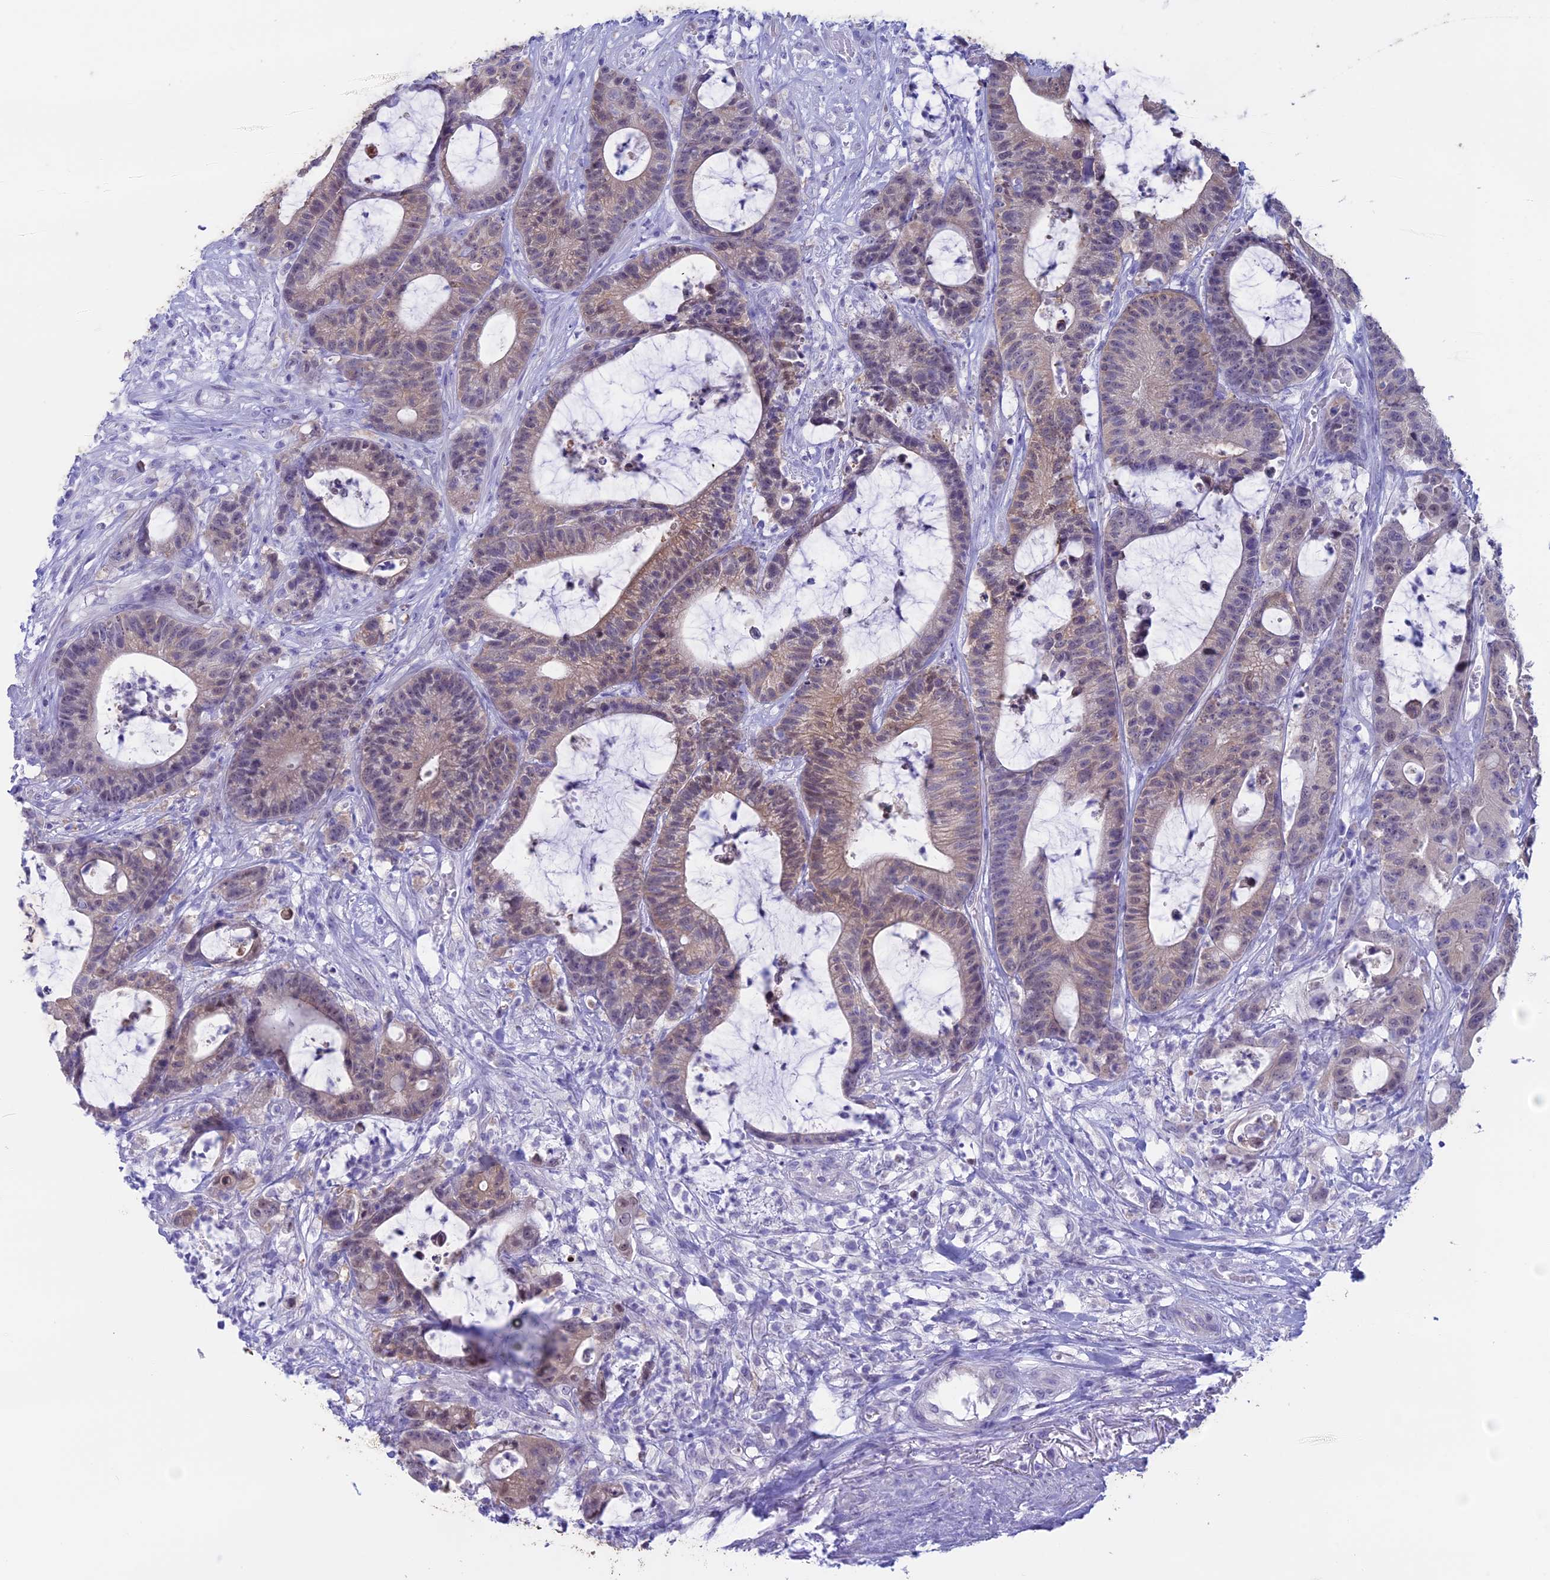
{"staining": {"intensity": "weak", "quantity": "25%-75%", "location": "cytoplasmic/membranous"}, "tissue": "colorectal cancer", "cell_type": "Tumor cells", "image_type": "cancer", "snomed": [{"axis": "morphology", "description": "Adenocarcinoma, NOS"}, {"axis": "topography", "description": "Colon"}], "caption": "DAB immunohistochemical staining of human colorectal cancer shows weak cytoplasmic/membranous protein positivity in approximately 25%-75% of tumor cells.", "gene": "LHFPL2", "patient": {"sex": "female", "age": 84}}